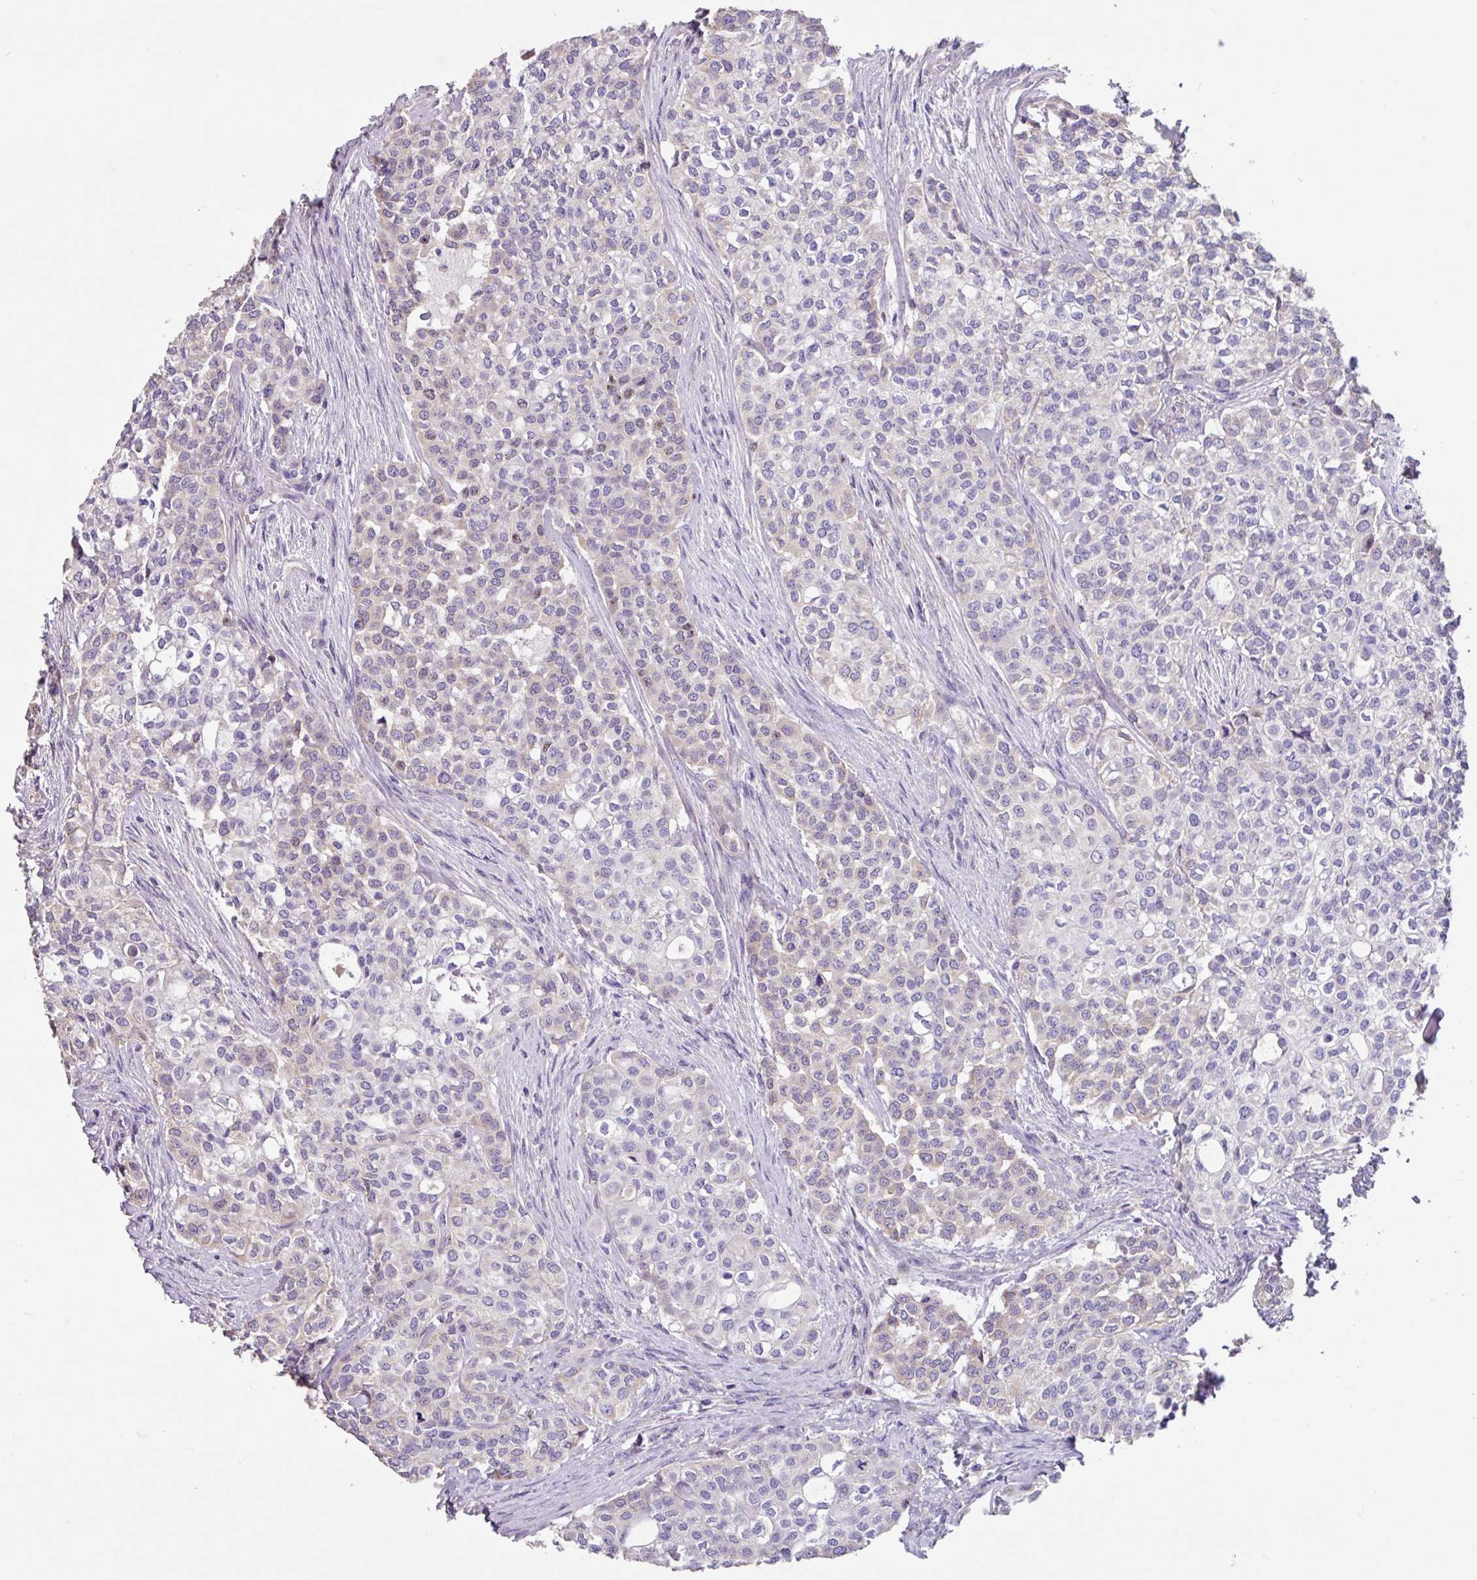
{"staining": {"intensity": "negative", "quantity": "none", "location": "none"}, "tissue": "head and neck cancer", "cell_type": "Tumor cells", "image_type": "cancer", "snomed": [{"axis": "morphology", "description": "Adenocarcinoma, NOS"}, {"axis": "topography", "description": "Head-Neck"}], "caption": "The photomicrograph exhibits no staining of tumor cells in head and neck cancer (adenocarcinoma).", "gene": "ZG16", "patient": {"sex": "male", "age": 81}}